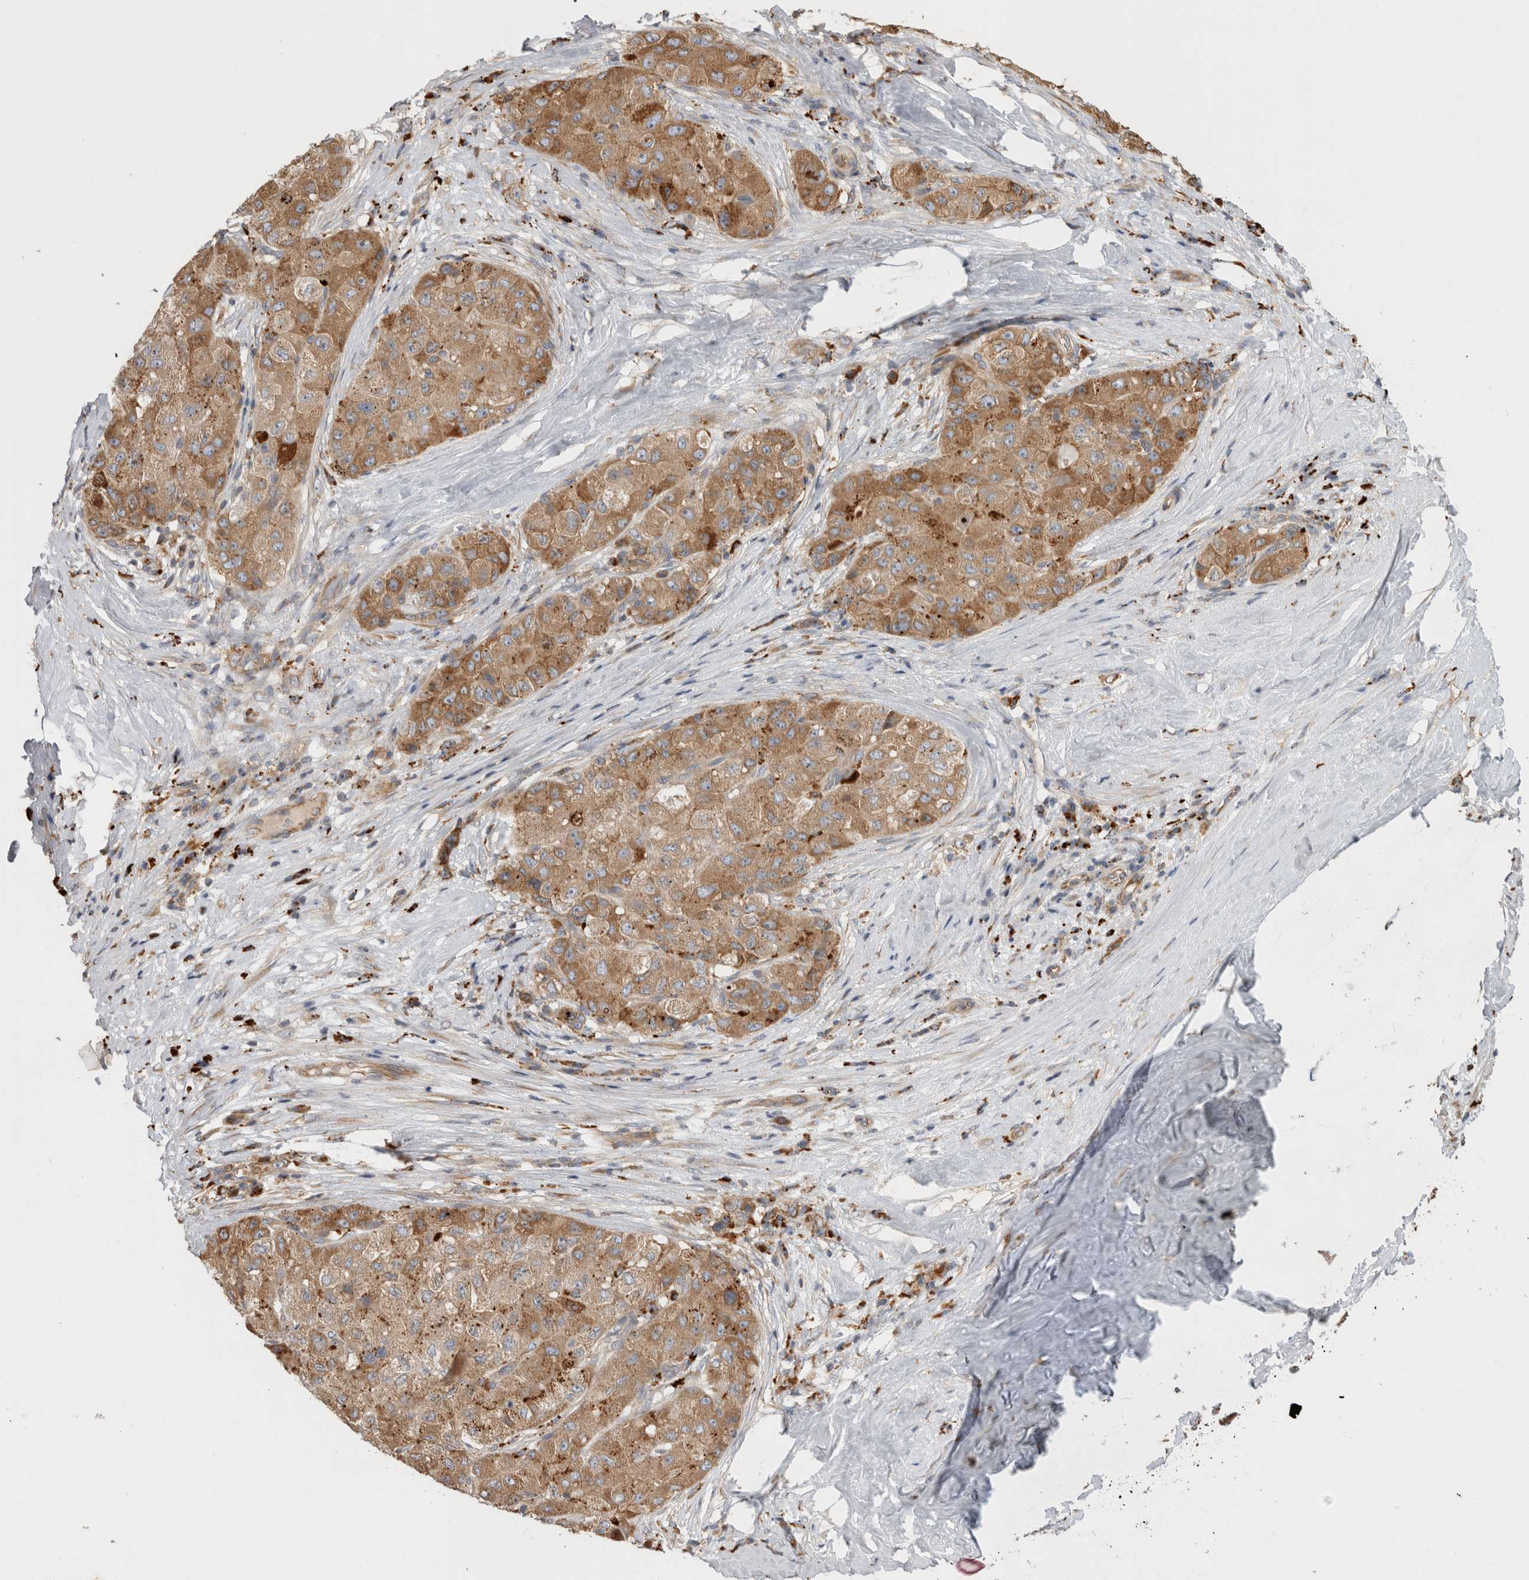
{"staining": {"intensity": "moderate", "quantity": "25%-75%", "location": "cytoplasmic/membranous"}, "tissue": "liver cancer", "cell_type": "Tumor cells", "image_type": "cancer", "snomed": [{"axis": "morphology", "description": "Carcinoma, Hepatocellular, NOS"}, {"axis": "topography", "description": "Liver"}], "caption": "Moderate cytoplasmic/membranous protein positivity is present in approximately 25%-75% of tumor cells in liver hepatocellular carcinoma.", "gene": "PDCD10", "patient": {"sex": "male", "age": 80}}